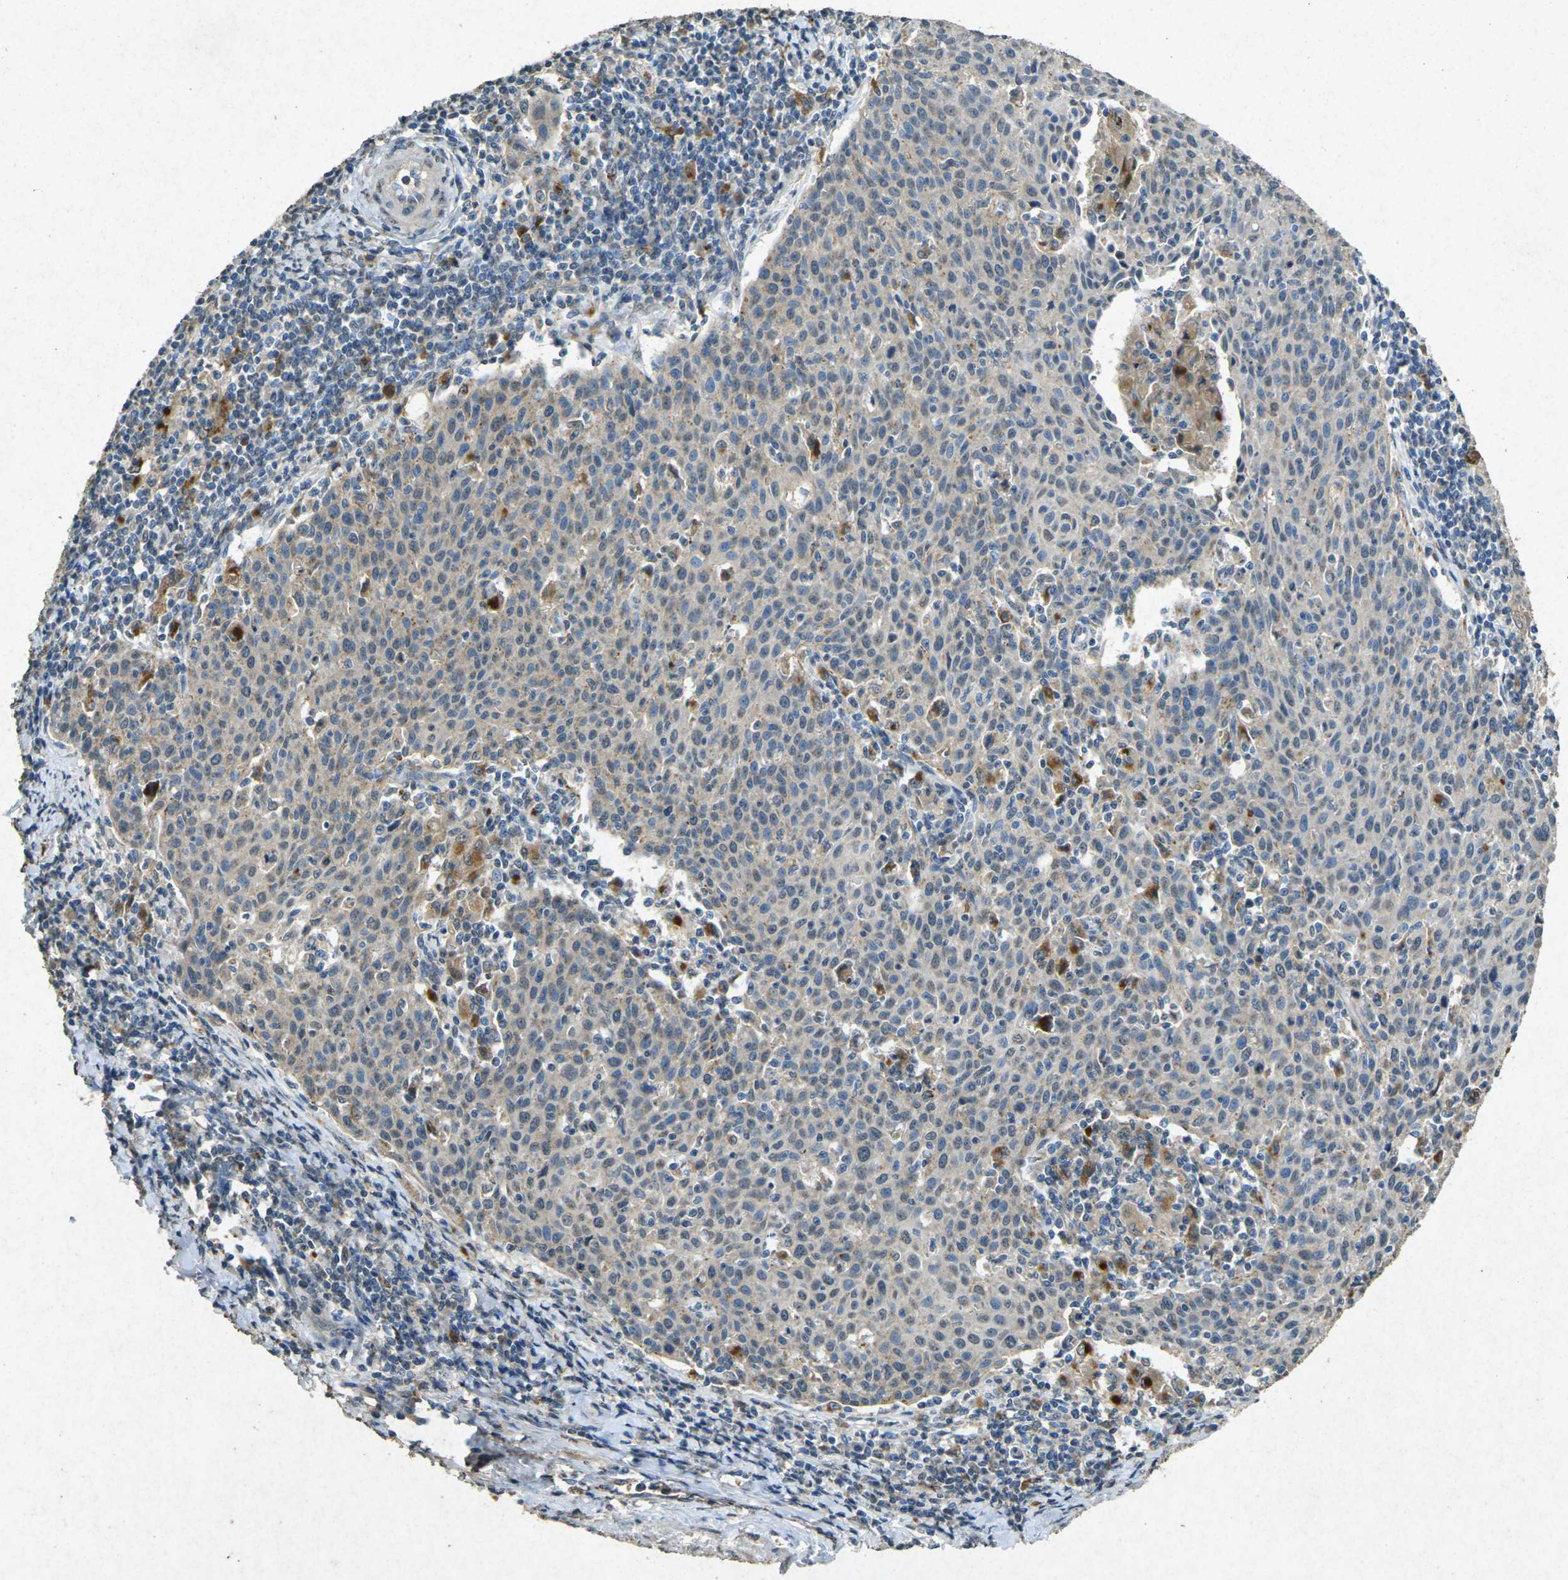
{"staining": {"intensity": "weak", "quantity": "25%-75%", "location": "cytoplasmic/membranous"}, "tissue": "cervical cancer", "cell_type": "Tumor cells", "image_type": "cancer", "snomed": [{"axis": "morphology", "description": "Squamous cell carcinoma, NOS"}, {"axis": "topography", "description": "Cervix"}], "caption": "This micrograph shows cervical squamous cell carcinoma stained with immunohistochemistry to label a protein in brown. The cytoplasmic/membranous of tumor cells show weak positivity for the protein. Nuclei are counter-stained blue.", "gene": "RGMA", "patient": {"sex": "female", "age": 38}}